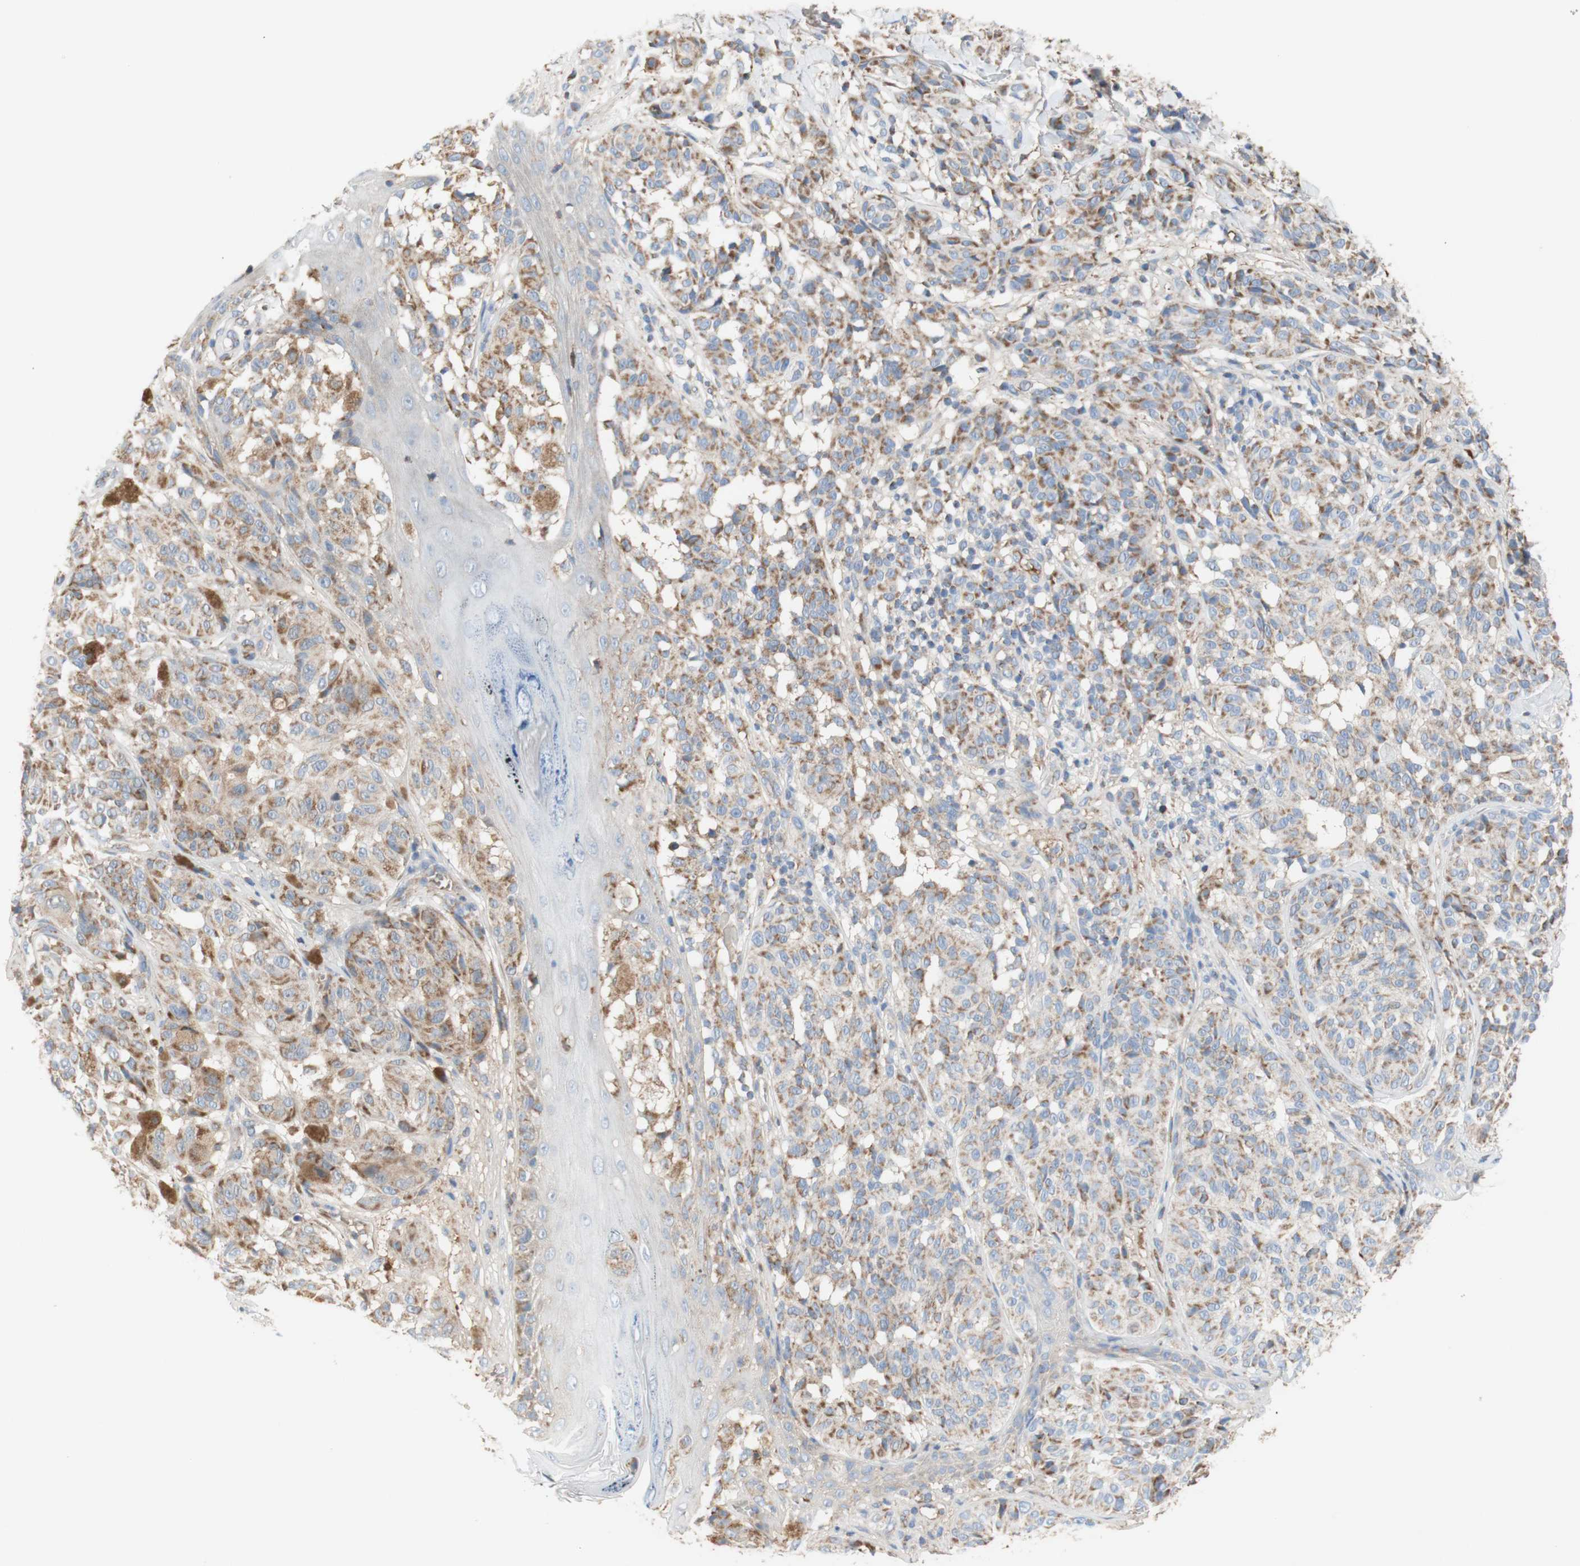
{"staining": {"intensity": "moderate", "quantity": ">75%", "location": "cytoplasmic/membranous"}, "tissue": "melanoma", "cell_type": "Tumor cells", "image_type": "cancer", "snomed": [{"axis": "morphology", "description": "Malignant melanoma, NOS"}, {"axis": "topography", "description": "Skin"}], "caption": "This is a photomicrograph of immunohistochemistry (IHC) staining of malignant melanoma, which shows moderate positivity in the cytoplasmic/membranous of tumor cells.", "gene": "SDHB", "patient": {"sex": "female", "age": 46}}